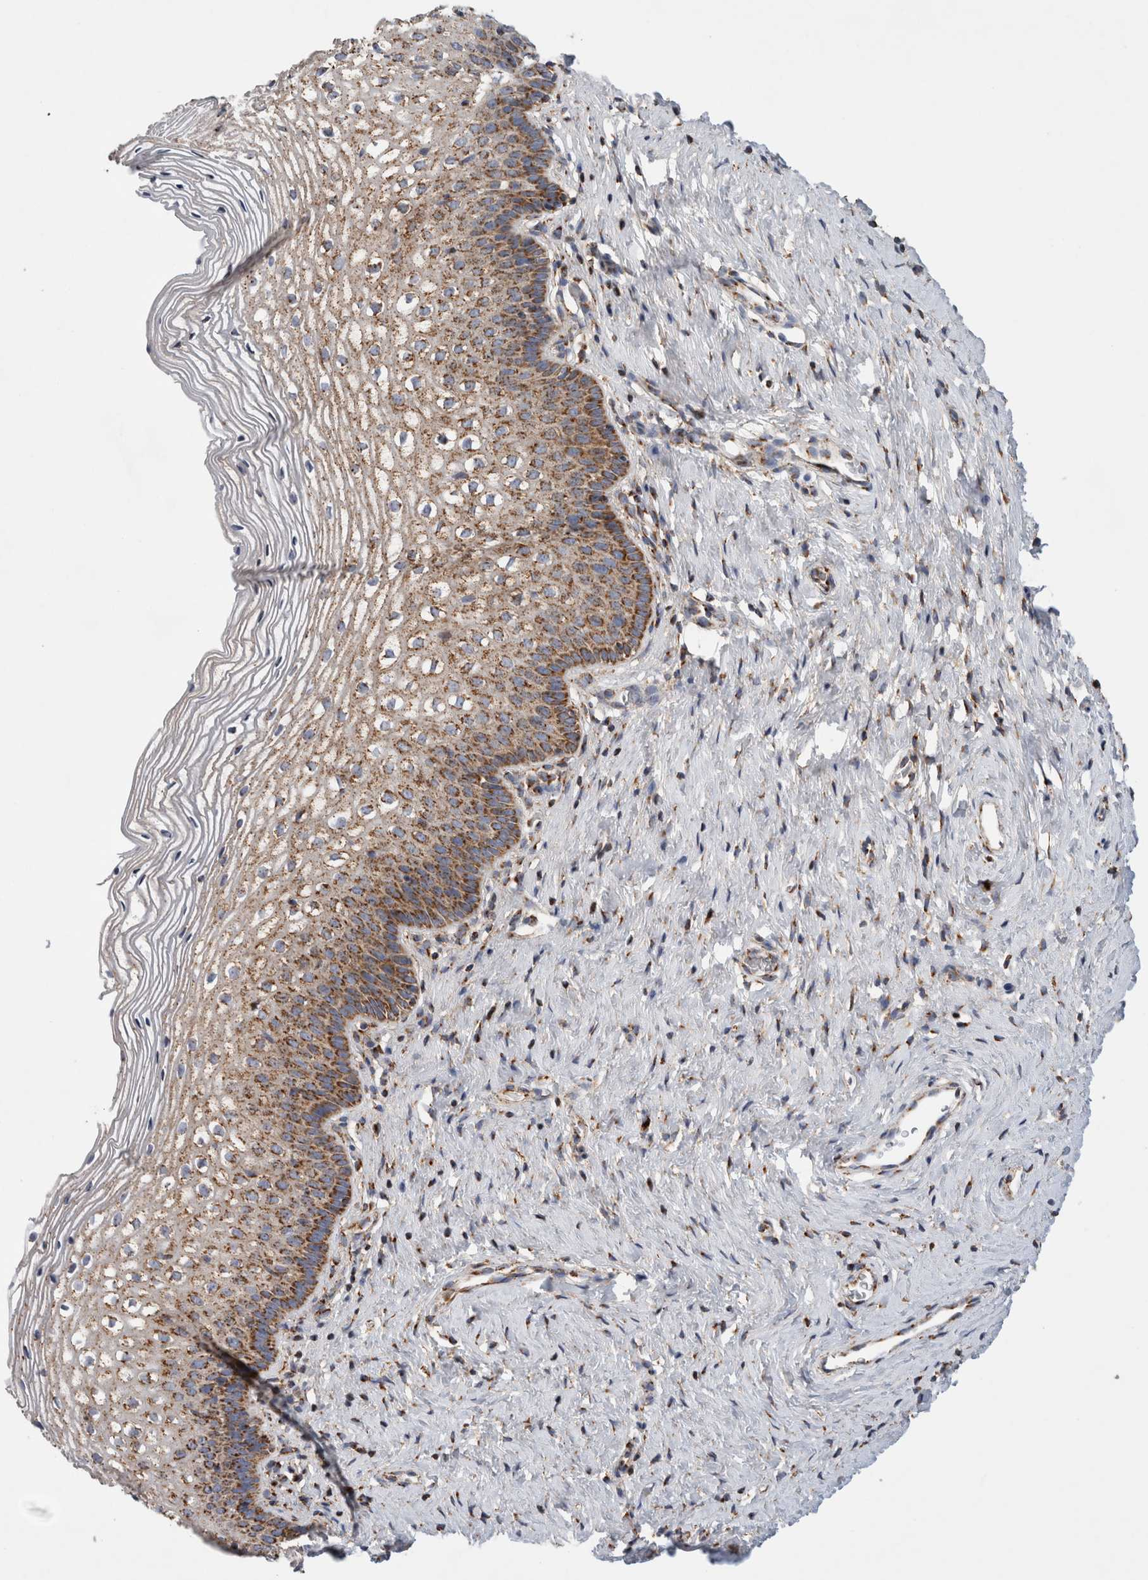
{"staining": {"intensity": "moderate", "quantity": "25%-75%", "location": "cytoplasmic/membranous"}, "tissue": "cervix", "cell_type": "Squamous epithelial cells", "image_type": "normal", "snomed": [{"axis": "morphology", "description": "Normal tissue, NOS"}, {"axis": "topography", "description": "Cervix"}], "caption": "Immunohistochemical staining of benign cervix exhibits medium levels of moderate cytoplasmic/membranous staining in about 25%-75% of squamous epithelial cells.", "gene": "IARS2", "patient": {"sex": "female", "age": 27}}